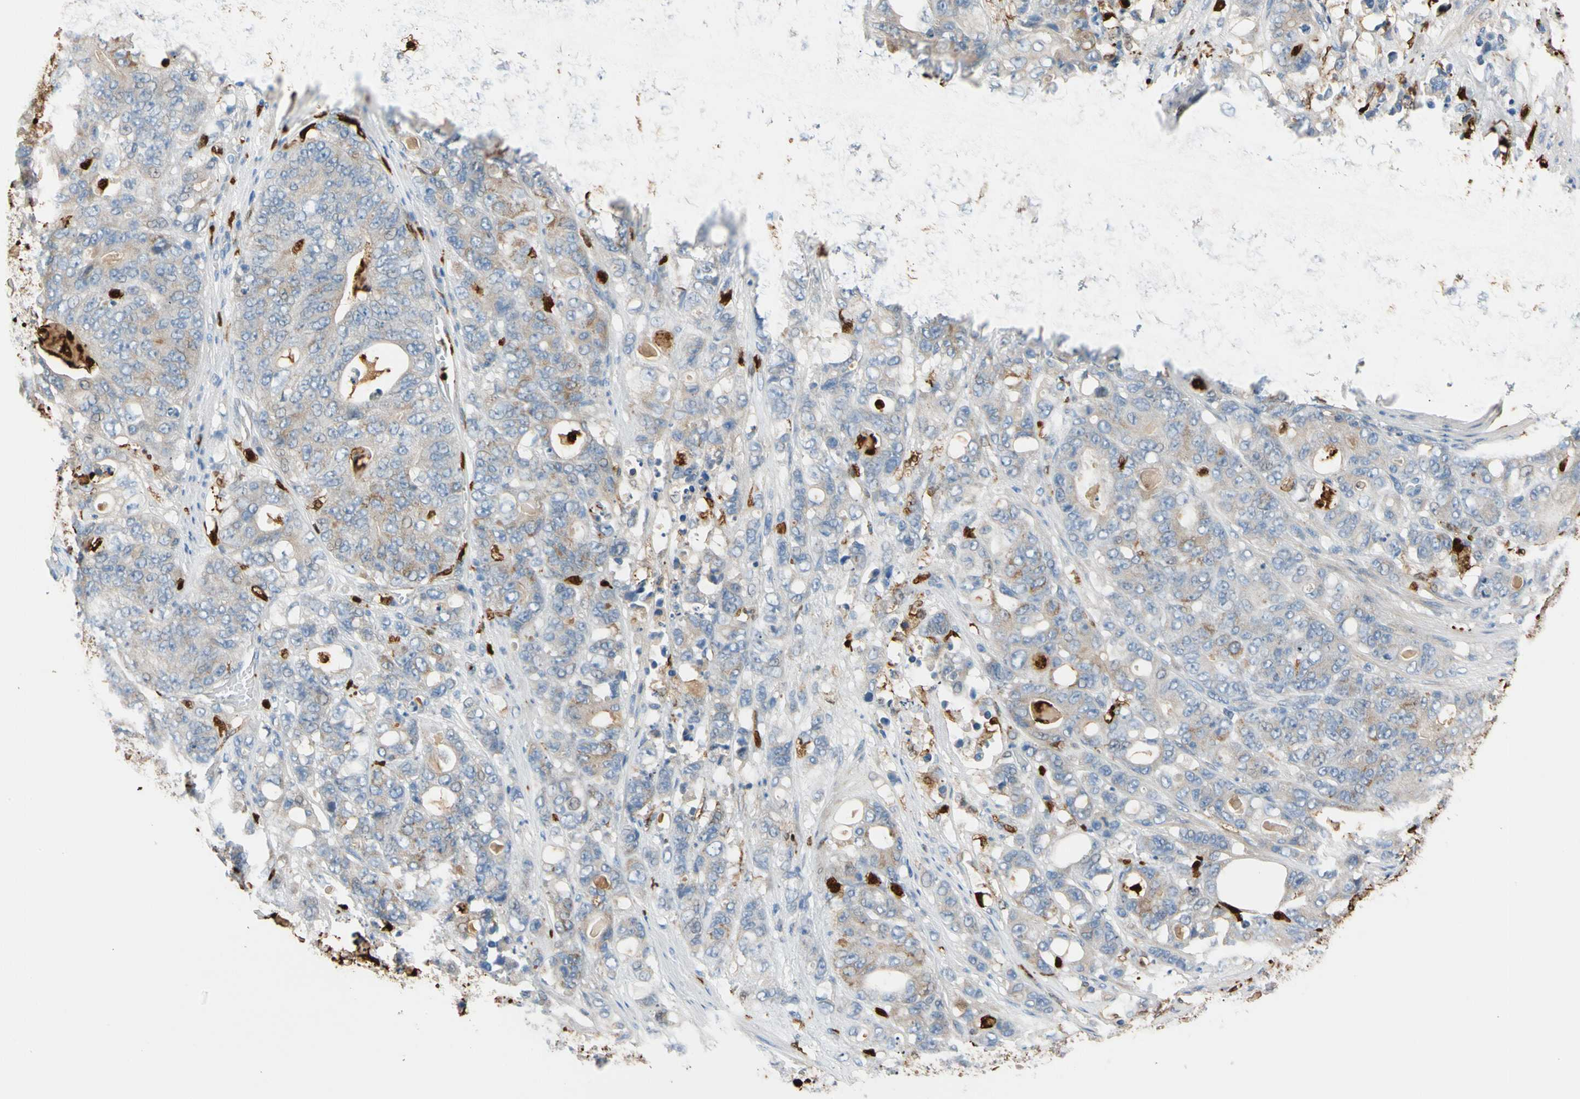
{"staining": {"intensity": "weak", "quantity": "25%-75%", "location": "cytoplasmic/membranous"}, "tissue": "stomach cancer", "cell_type": "Tumor cells", "image_type": "cancer", "snomed": [{"axis": "morphology", "description": "Adenocarcinoma, NOS"}, {"axis": "topography", "description": "Stomach"}], "caption": "Protein expression by IHC demonstrates weak cytoplasmic/membranous expression in about 25%-75% of tumor cells in stomach adenocarcinoma.", "gene": "TRAF5", "patient": {"sex": "female", "age": 73}}